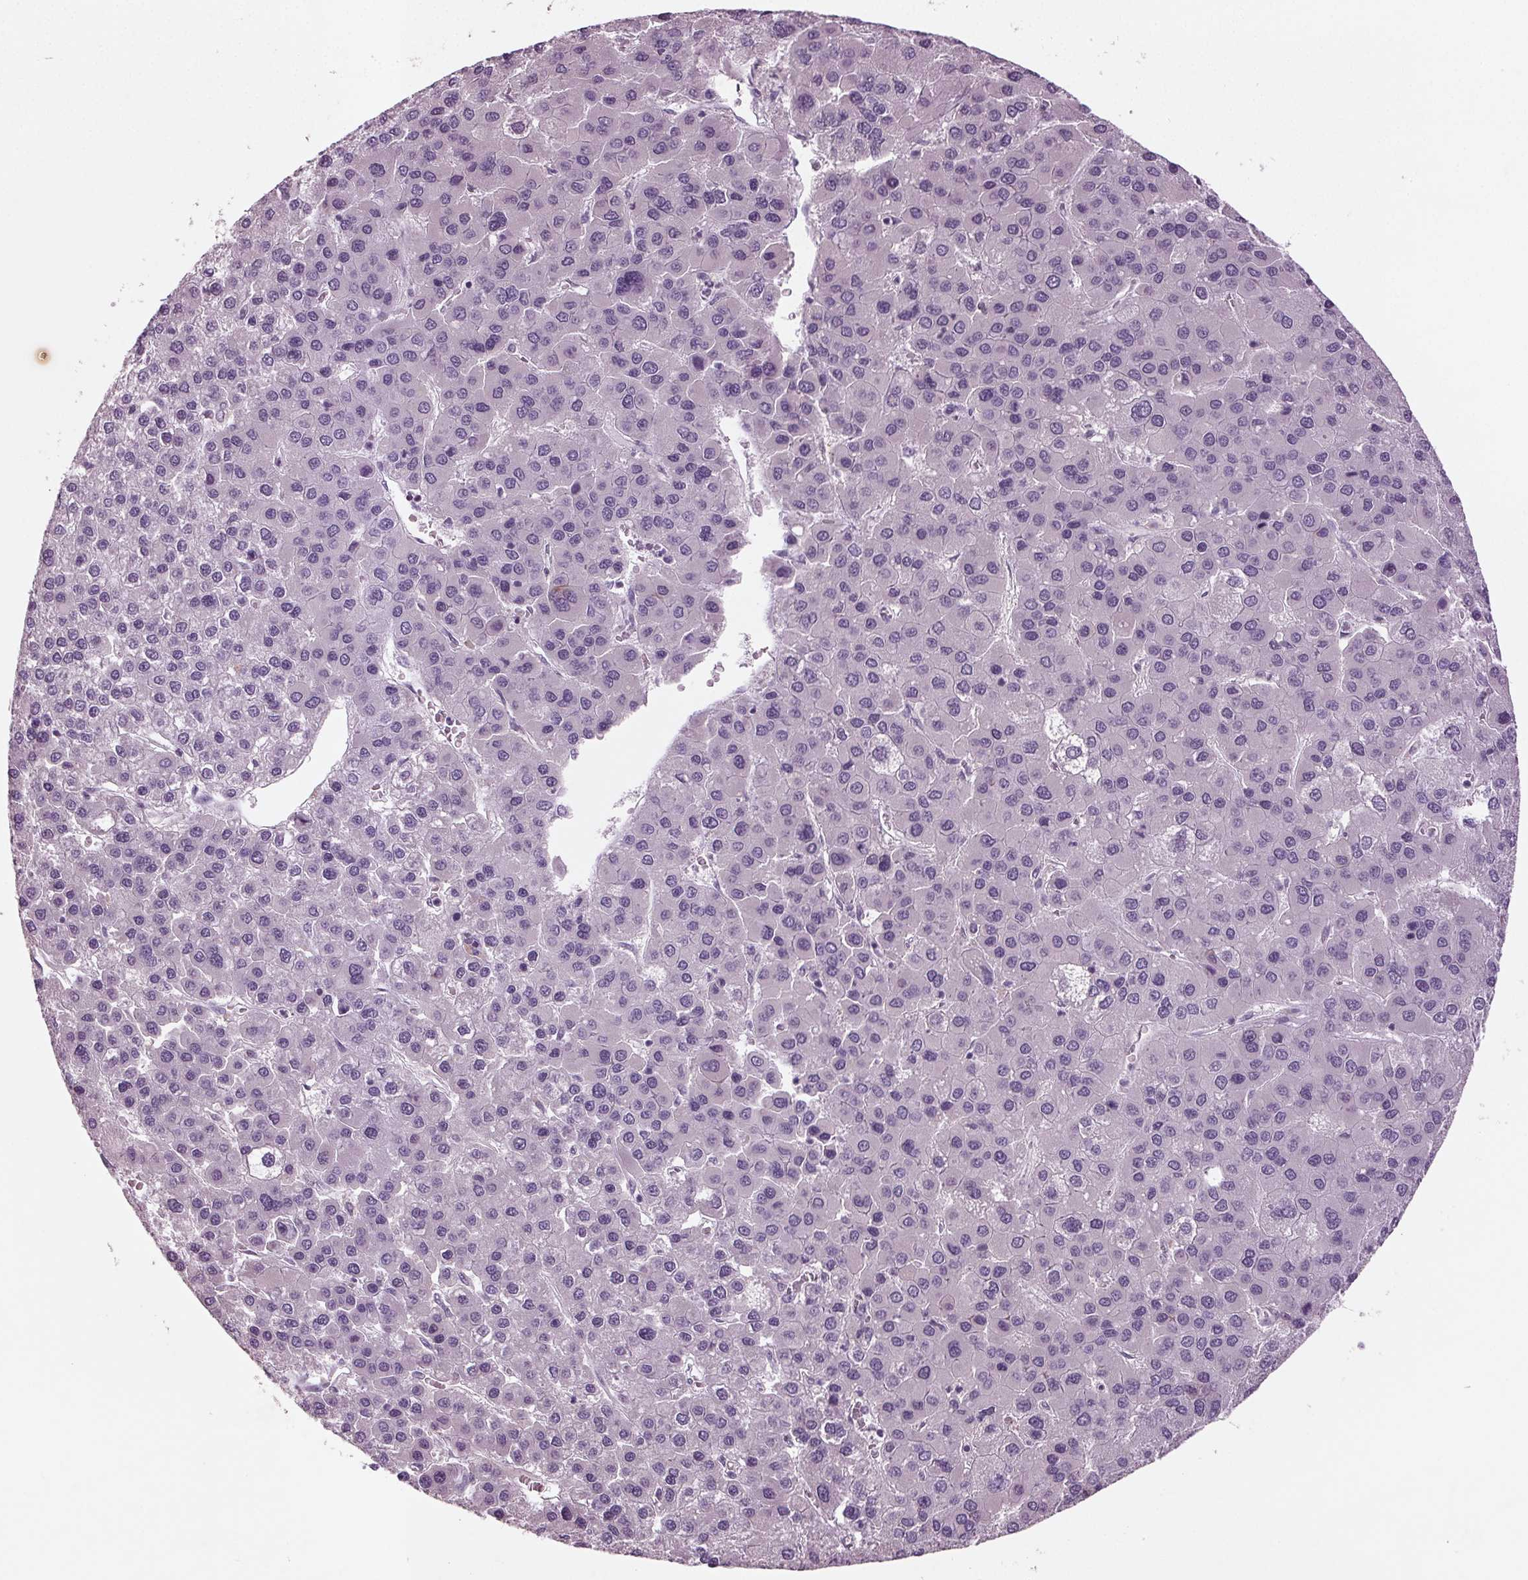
{"staining": {"intensity": "negative", "quantity": "none", "location": "none"}, "tissue": "liver cancer", "cell_type": "Tumor cells", "image_type": "cancer", "snomed": [{"axis": "morphology", "description": "Carcinoma, Hepatocellular, NOS"}, {"axis": "topography", "description": "Liver"}], "caption": "An image of human liver cancer (hepatocellular carcinoma) is negative for staining in tumor cells.", "gene": "BHLHE22", "patient": {"sex": "female", "age": 41}}